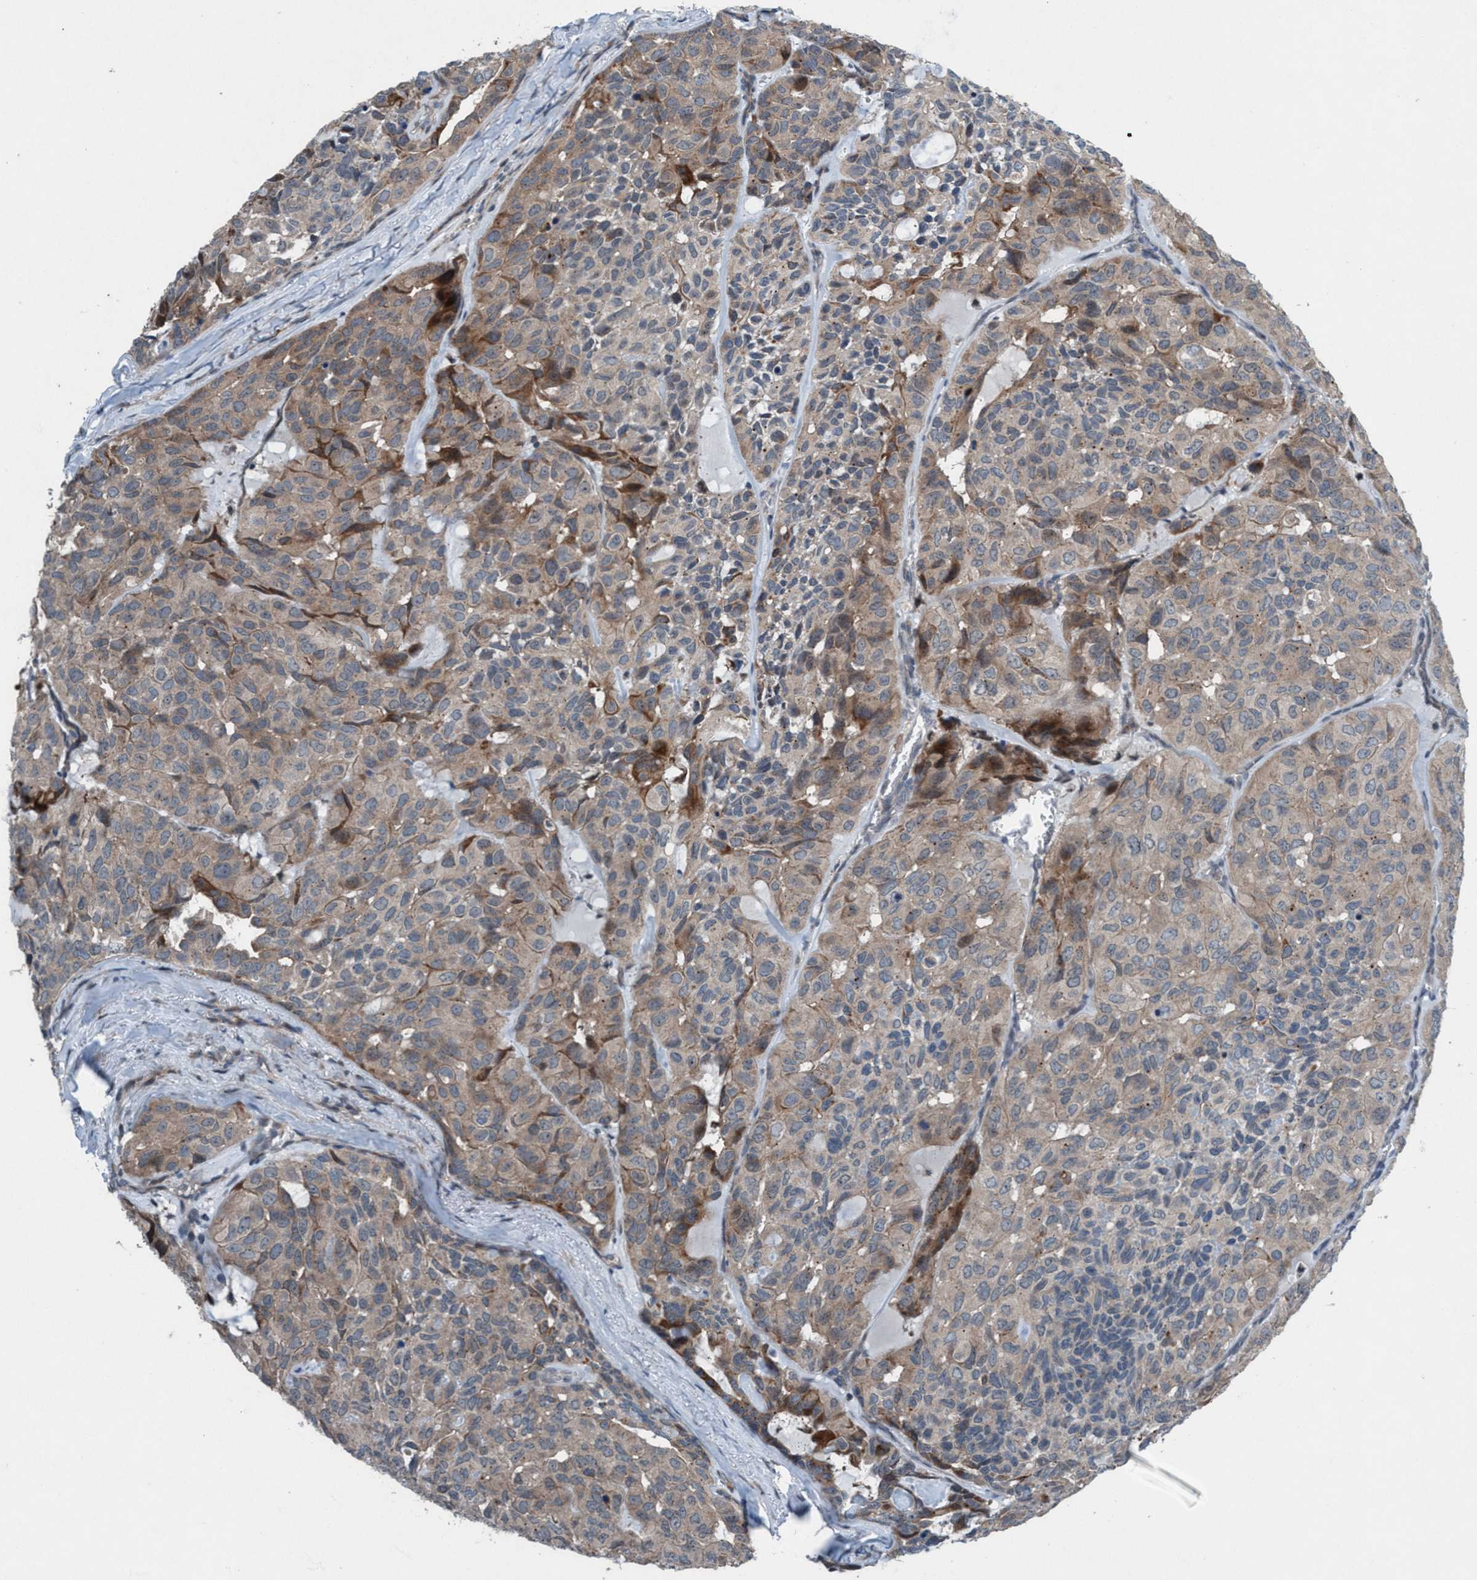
{"staining": {"intensity": "moderate", "quantity": "<25%", "location": "cytoplasmic/membranous"}, "tissue": "head and neck cancer", "cell_type": "Tumor cells", "image_type": "cancer", "snomed": [{"axis": "morphology", "description": "Adenocarcinoma, NOS"}, {"axis": "topography", "description": "Salivary gland, NOS"}, {"axis": "topography", "description": "Head-Neck"}], "caption": "Moderate cytoplasmic/membranous staining for a protein is appreciated in about <25% of tumor cells of head and neck cancer (adenocarcinoma) using immunohistochemistry (IHC).", "gene": "NISCH", "patient": {"sex": "female", "age": 76}}